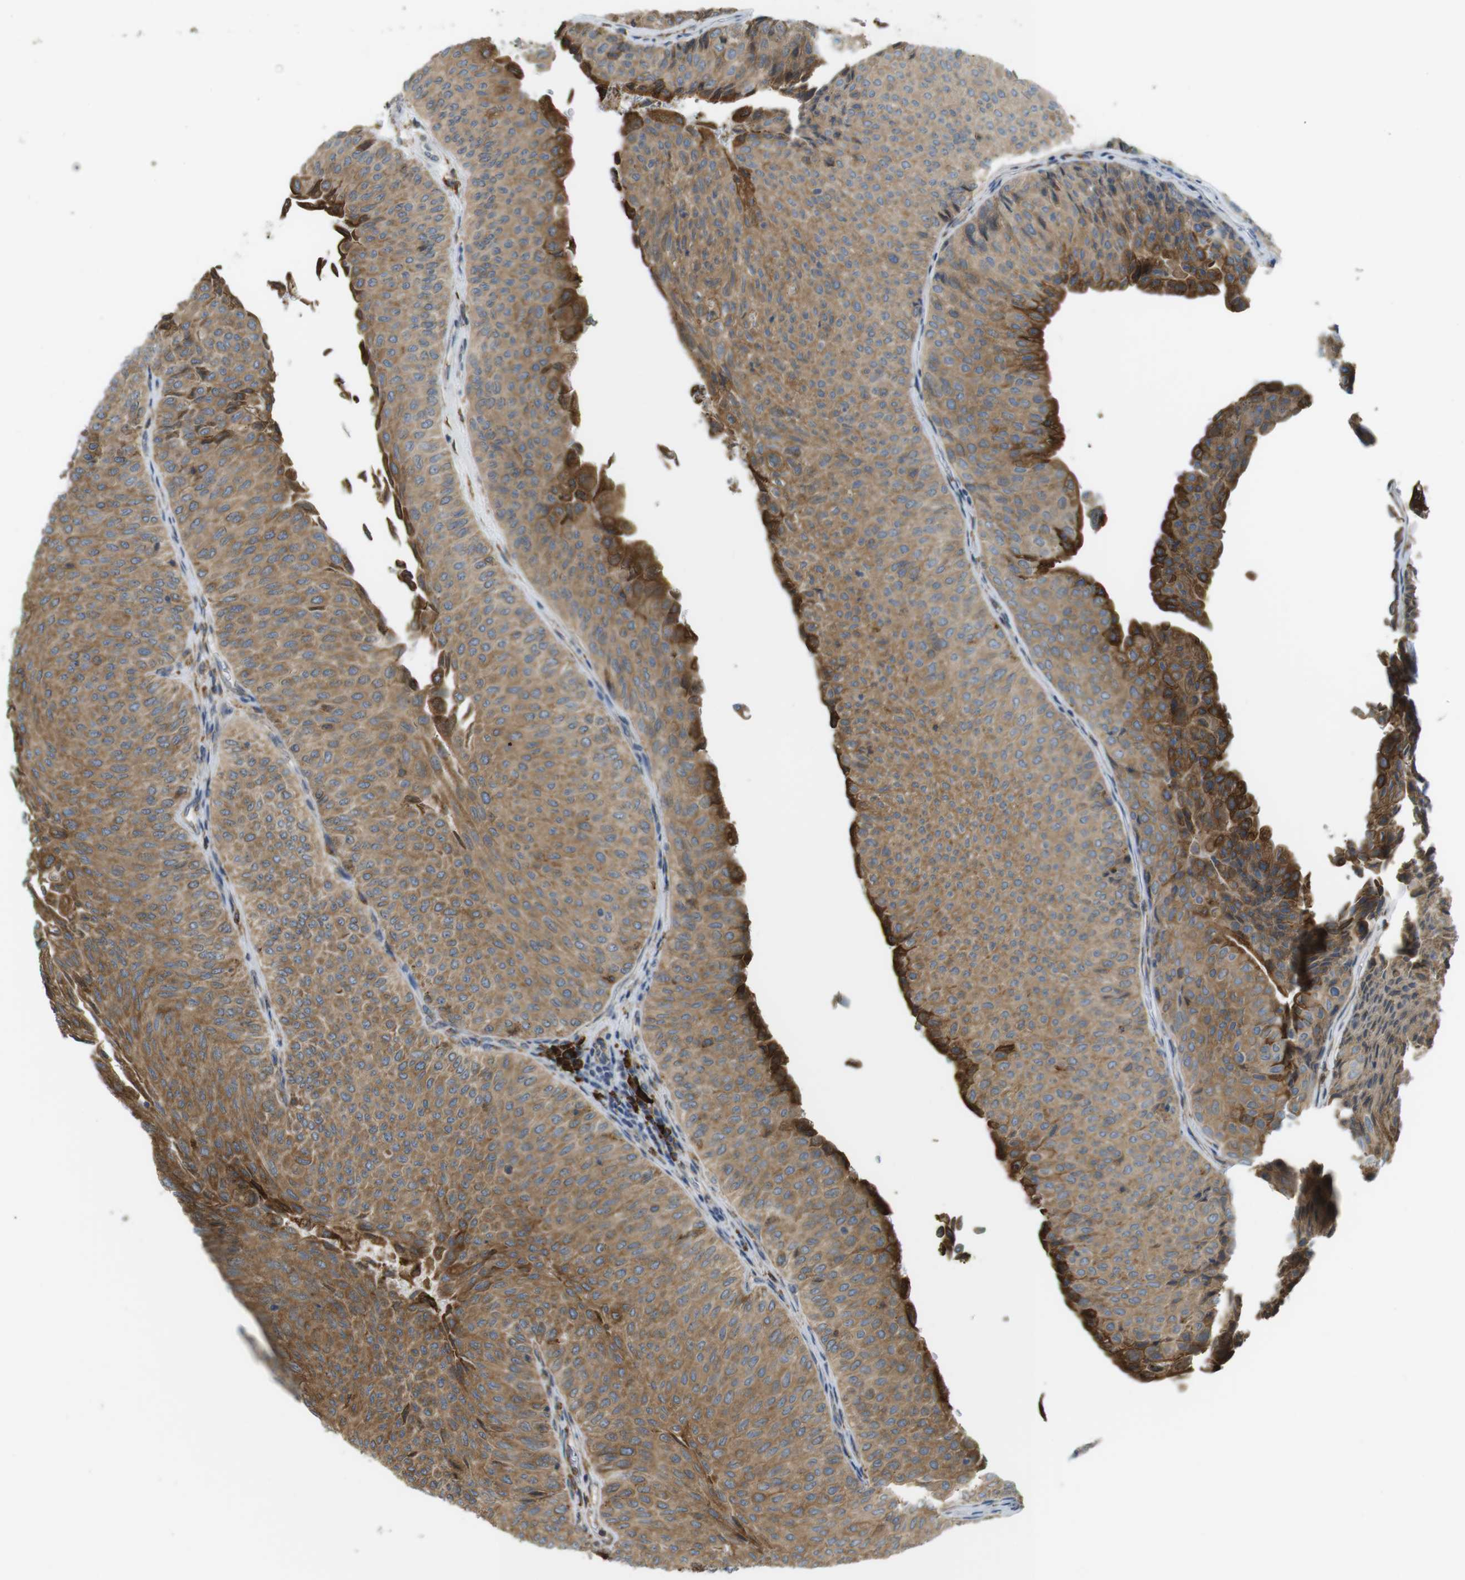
{"staining": {"intensity": "moderate", "quantity": ">75%", "location": "cytoplasmic/membranous"}, "tissue": "urothelial cancer", "cell_type": "Tumor cells", "image_type": "cancer", "snomed": [{"axis": "morphology", "description": "Urothelial carcinoma, Low grade"}, {"axis": "topography", "description": "Urinary bladder"}], "caption": "IHC histopathology image of neoplastic tissue: urothelial cancer stained using IHC displays medium levels of moderate protein expression localized specifically in the cytoplasmic/membranous of tumor cells, appearing as a cytoplasmic/membranous brown color.", "gene": "MBOAT2", "patient": {"sex": "male", "age": 78}}